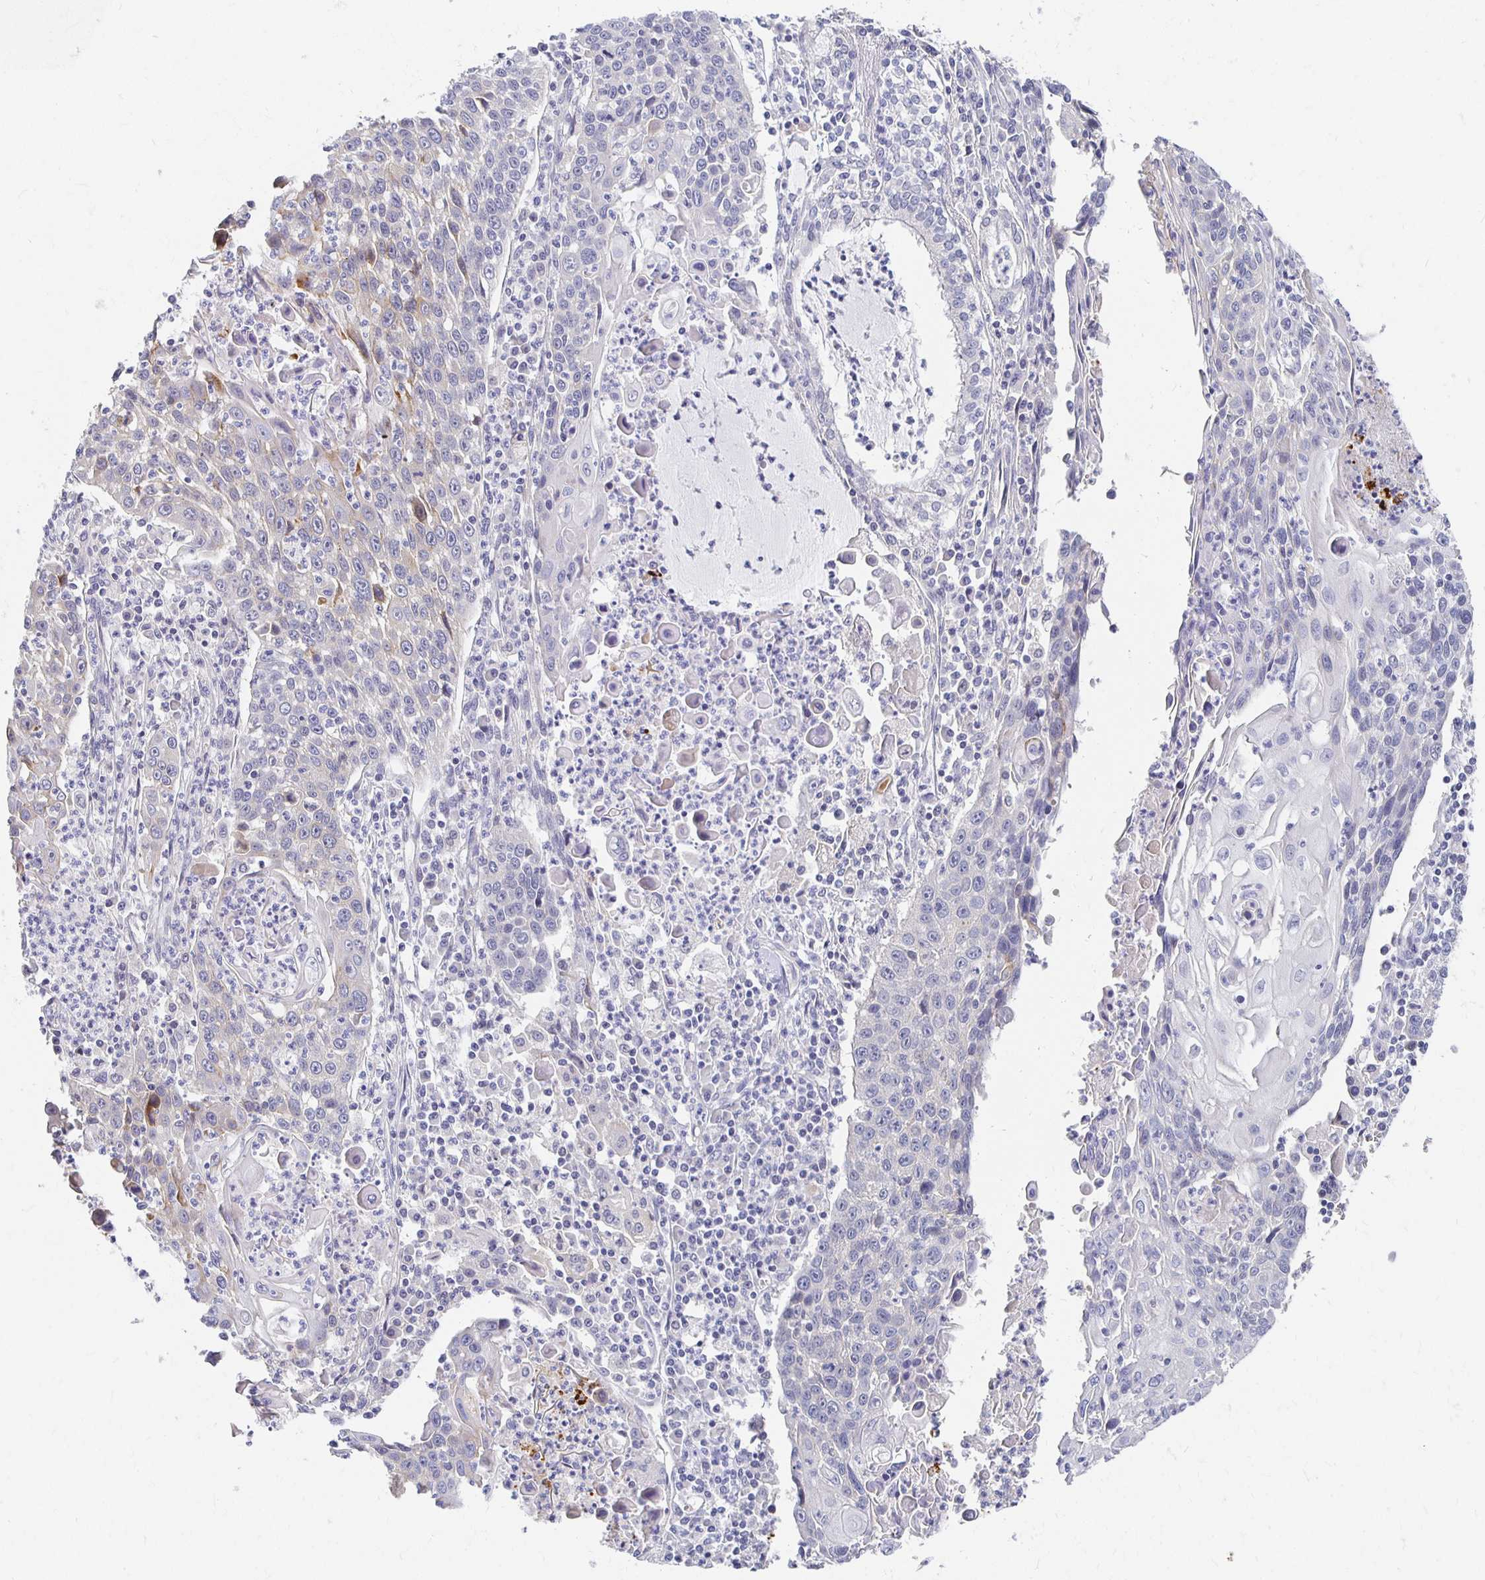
{"staining": {"intensity": "negative", "quantity": "none", "location": "none"}, "tissue": "lung cancer", "cell_type": "Tumor cells", "image_type": "cancer", "snomed": [{"axis": "morphology", "description": "Squamous cell carcinoma, NOS"}, {"axis": "morphology", "description": "Squamous cell carcinoma, metastatic, NOS"}, {"axis": "topography", "description": "Lung"}, {"axis": "topography", "description": "Pleura, NOS"}], "caption": "The IHC photomicrograph has no significant staining in tumor cells of metastatic squamous cell carcinoma (lung) tissue.", "gene": "FKRP", "patient": {"sex": "male", "age": 72}}